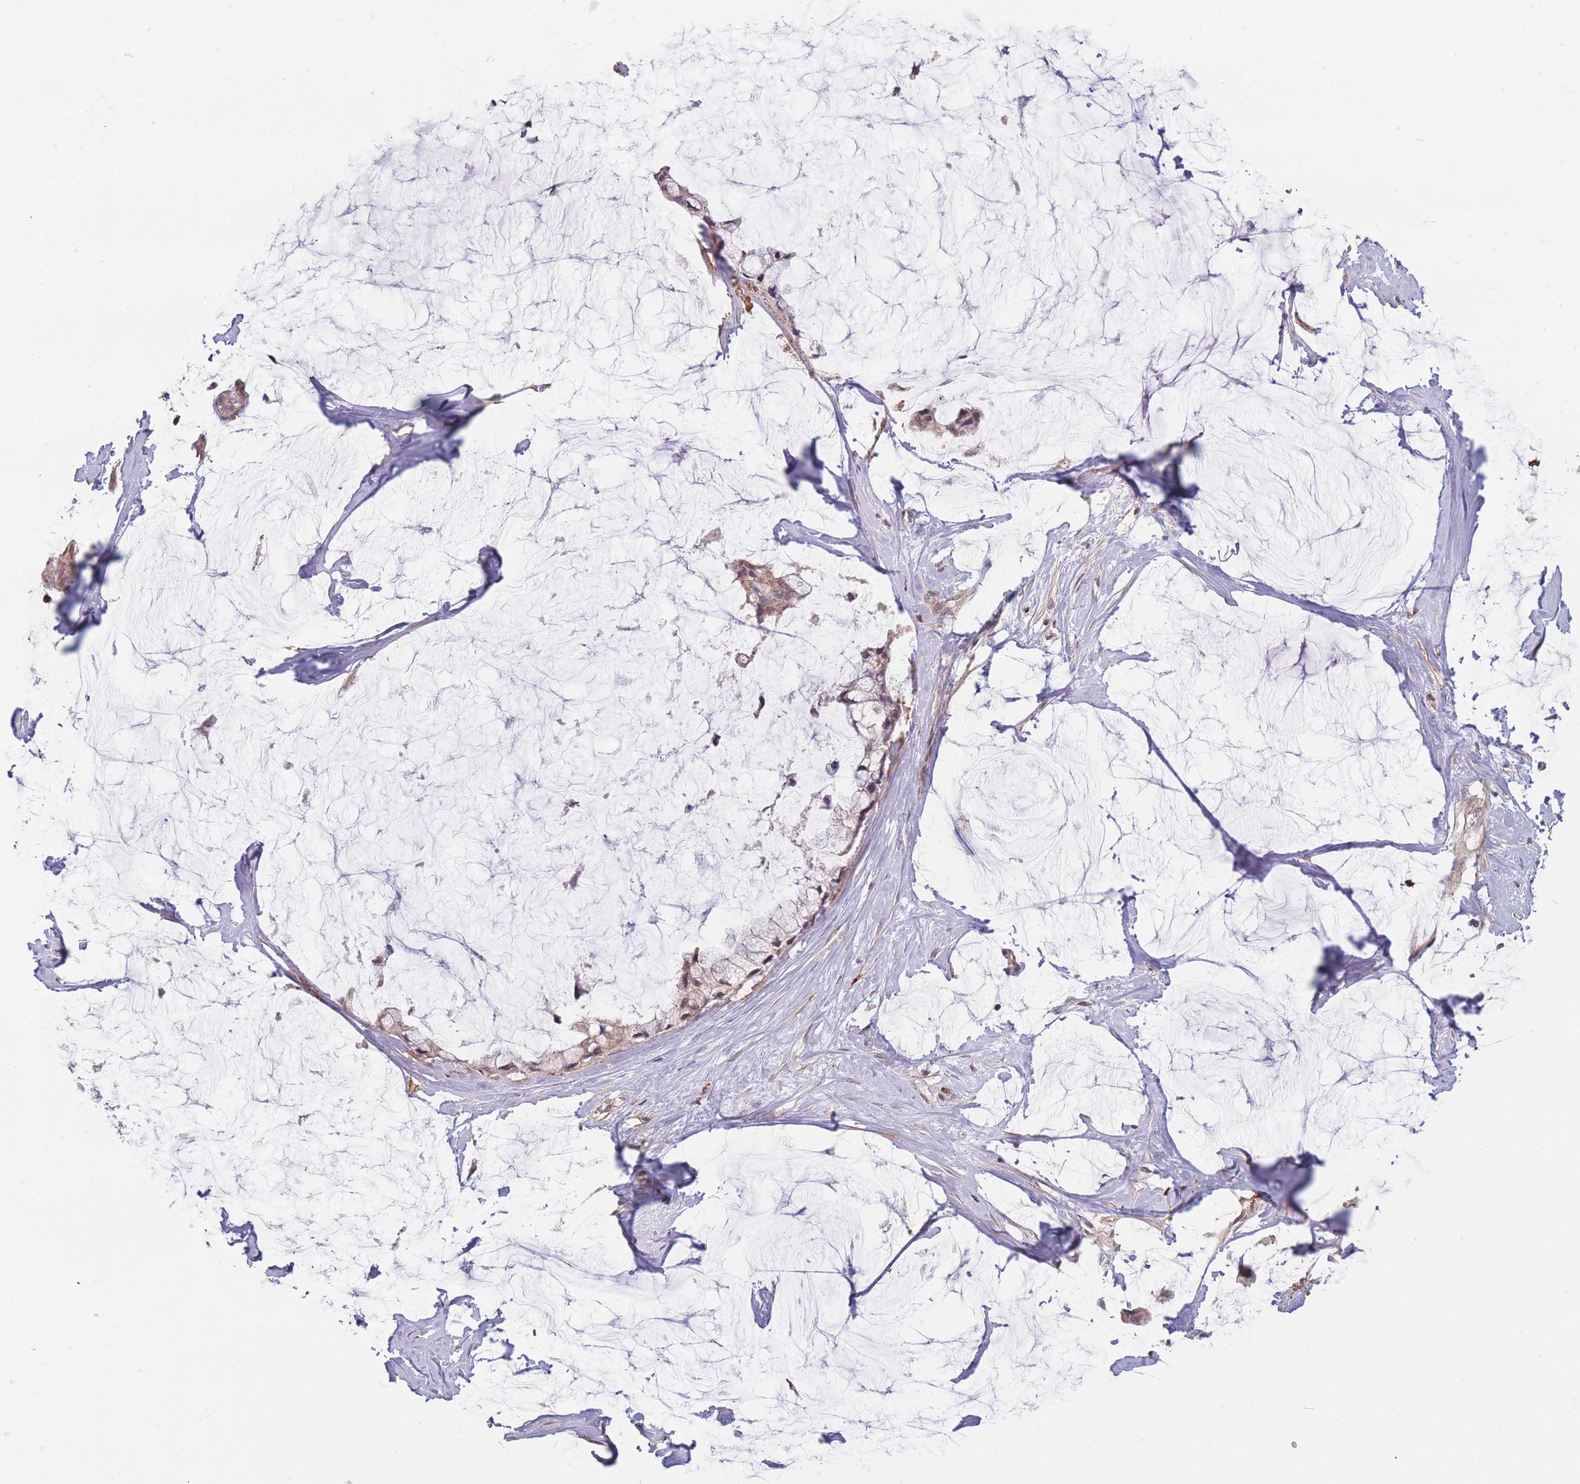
{"staining": {"intensity": "weak", "quantity": ">75%", "location": "cytoplasmic/membranous,nuclear"}, "tissue": "ovarian cancer", "cell_type": "Tumor cells", "image_type": "cancer", "snomed": [{"axis": "morphology", "description": "Cystadenocarcinoma, mucinous, NOS"}, {"axis": "topography", "description": "Ovary"}], "caption": "High-magnification brightfield microscopy of ovarian cancer (mucinous cystadenocarcinoma) stained with DAB (brown) and counterstained with hematoxylin (blue). tumor cells exhibit weak cytoplasmic/membranous and nuclear staining is appreciated in approximately>75% of cells.", "gene": "FAM153A", "patient": {"sex": "female", "age": 39}}